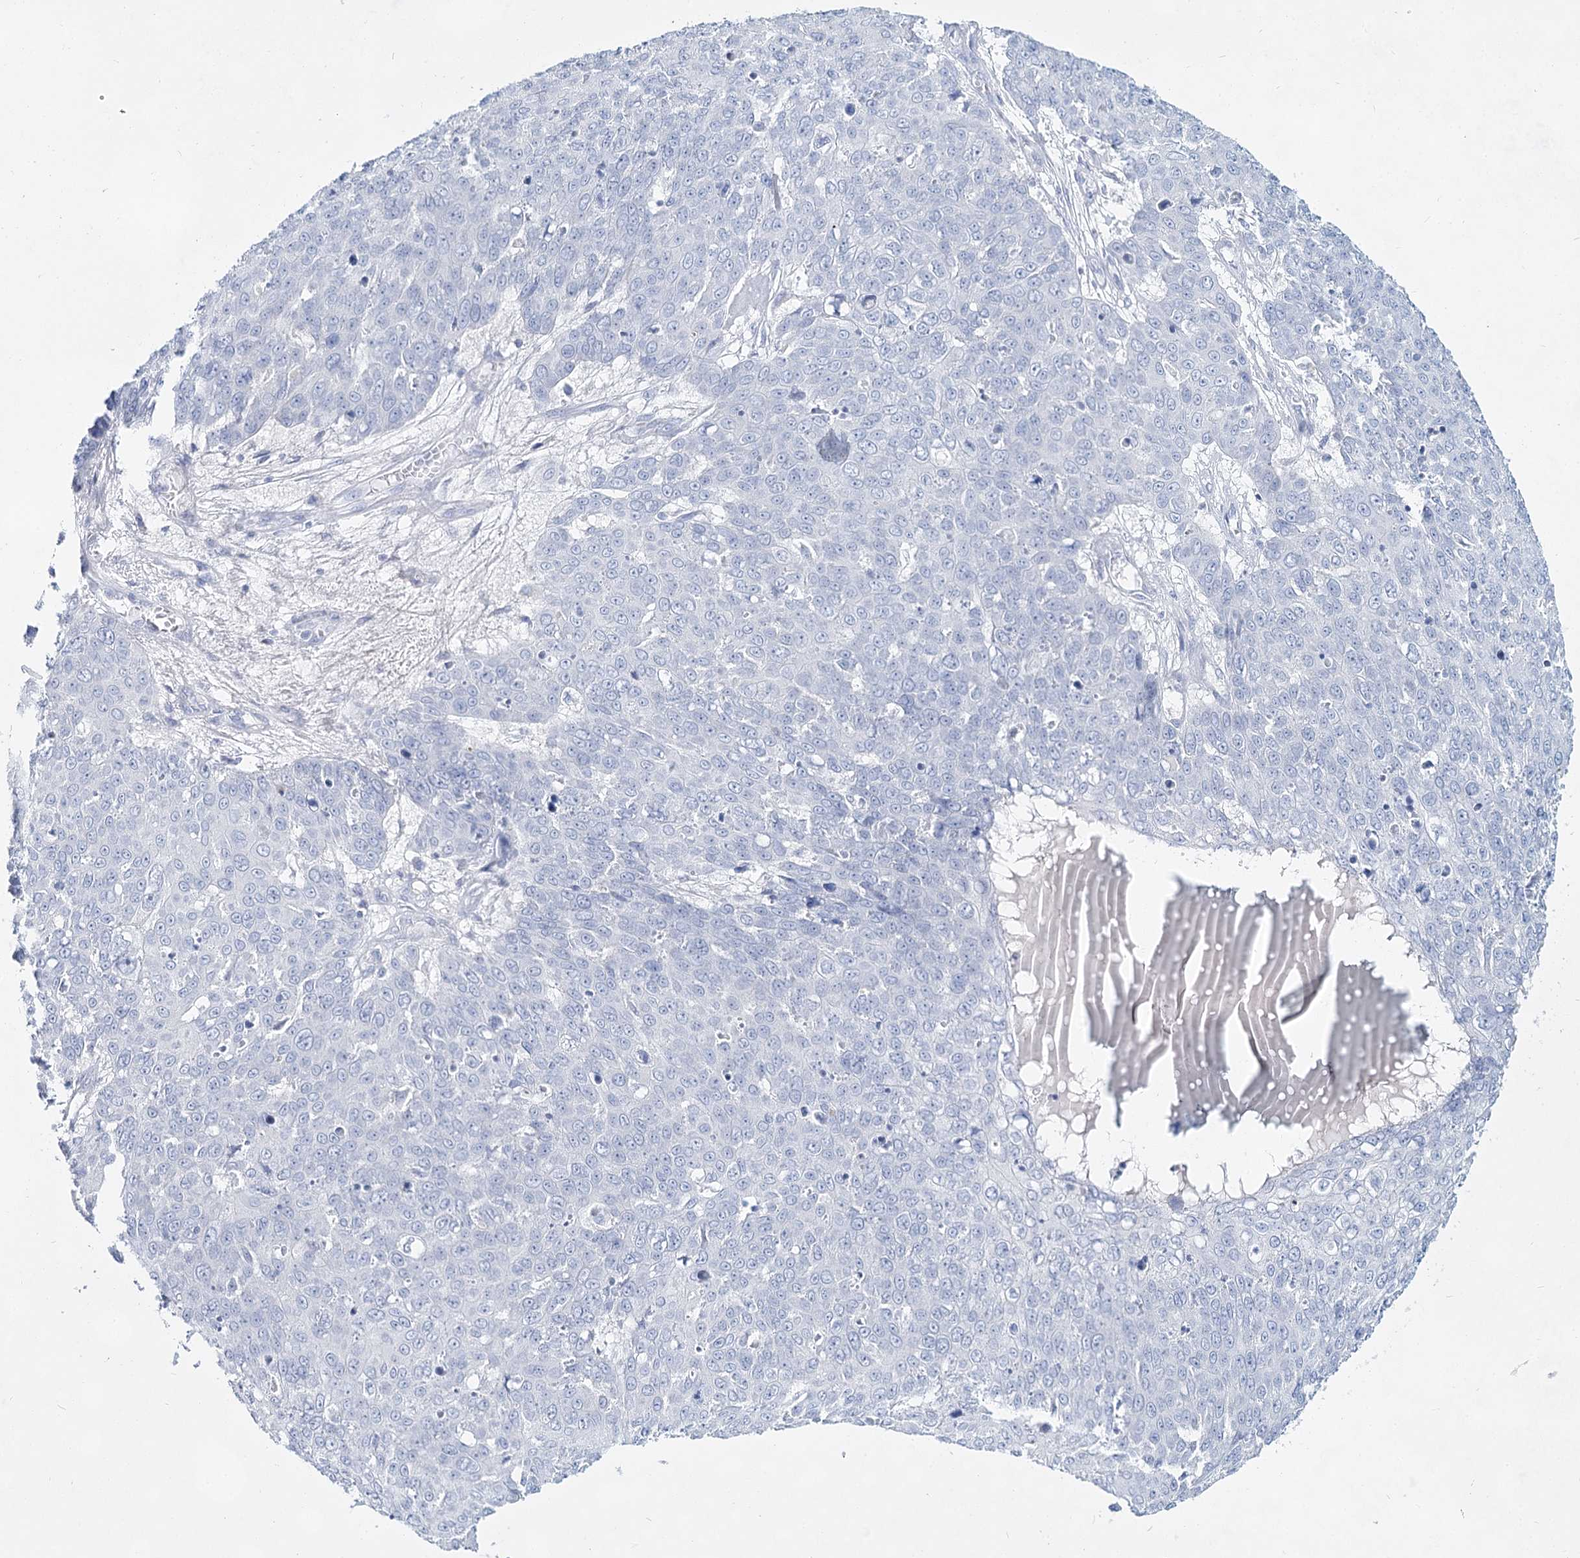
{"staining": {"intensity": "negative", "quantity": "none", "location": "none"}, "tissue": "skin cancer", "cell_type": "Tumor cells", "image_type": "cancer", "snomed": [{"axis": "morphology", "description": "Squamous cell carcinoma, NOS"}, {"axis": "topography", "description": "Skin"}], "caption": "Tumor cells are negative for protein expression in human skin cancer (squamous cell carcinoma).", "gene": "SLC17A2", "patient": {"sex": "male", "age": 71}}